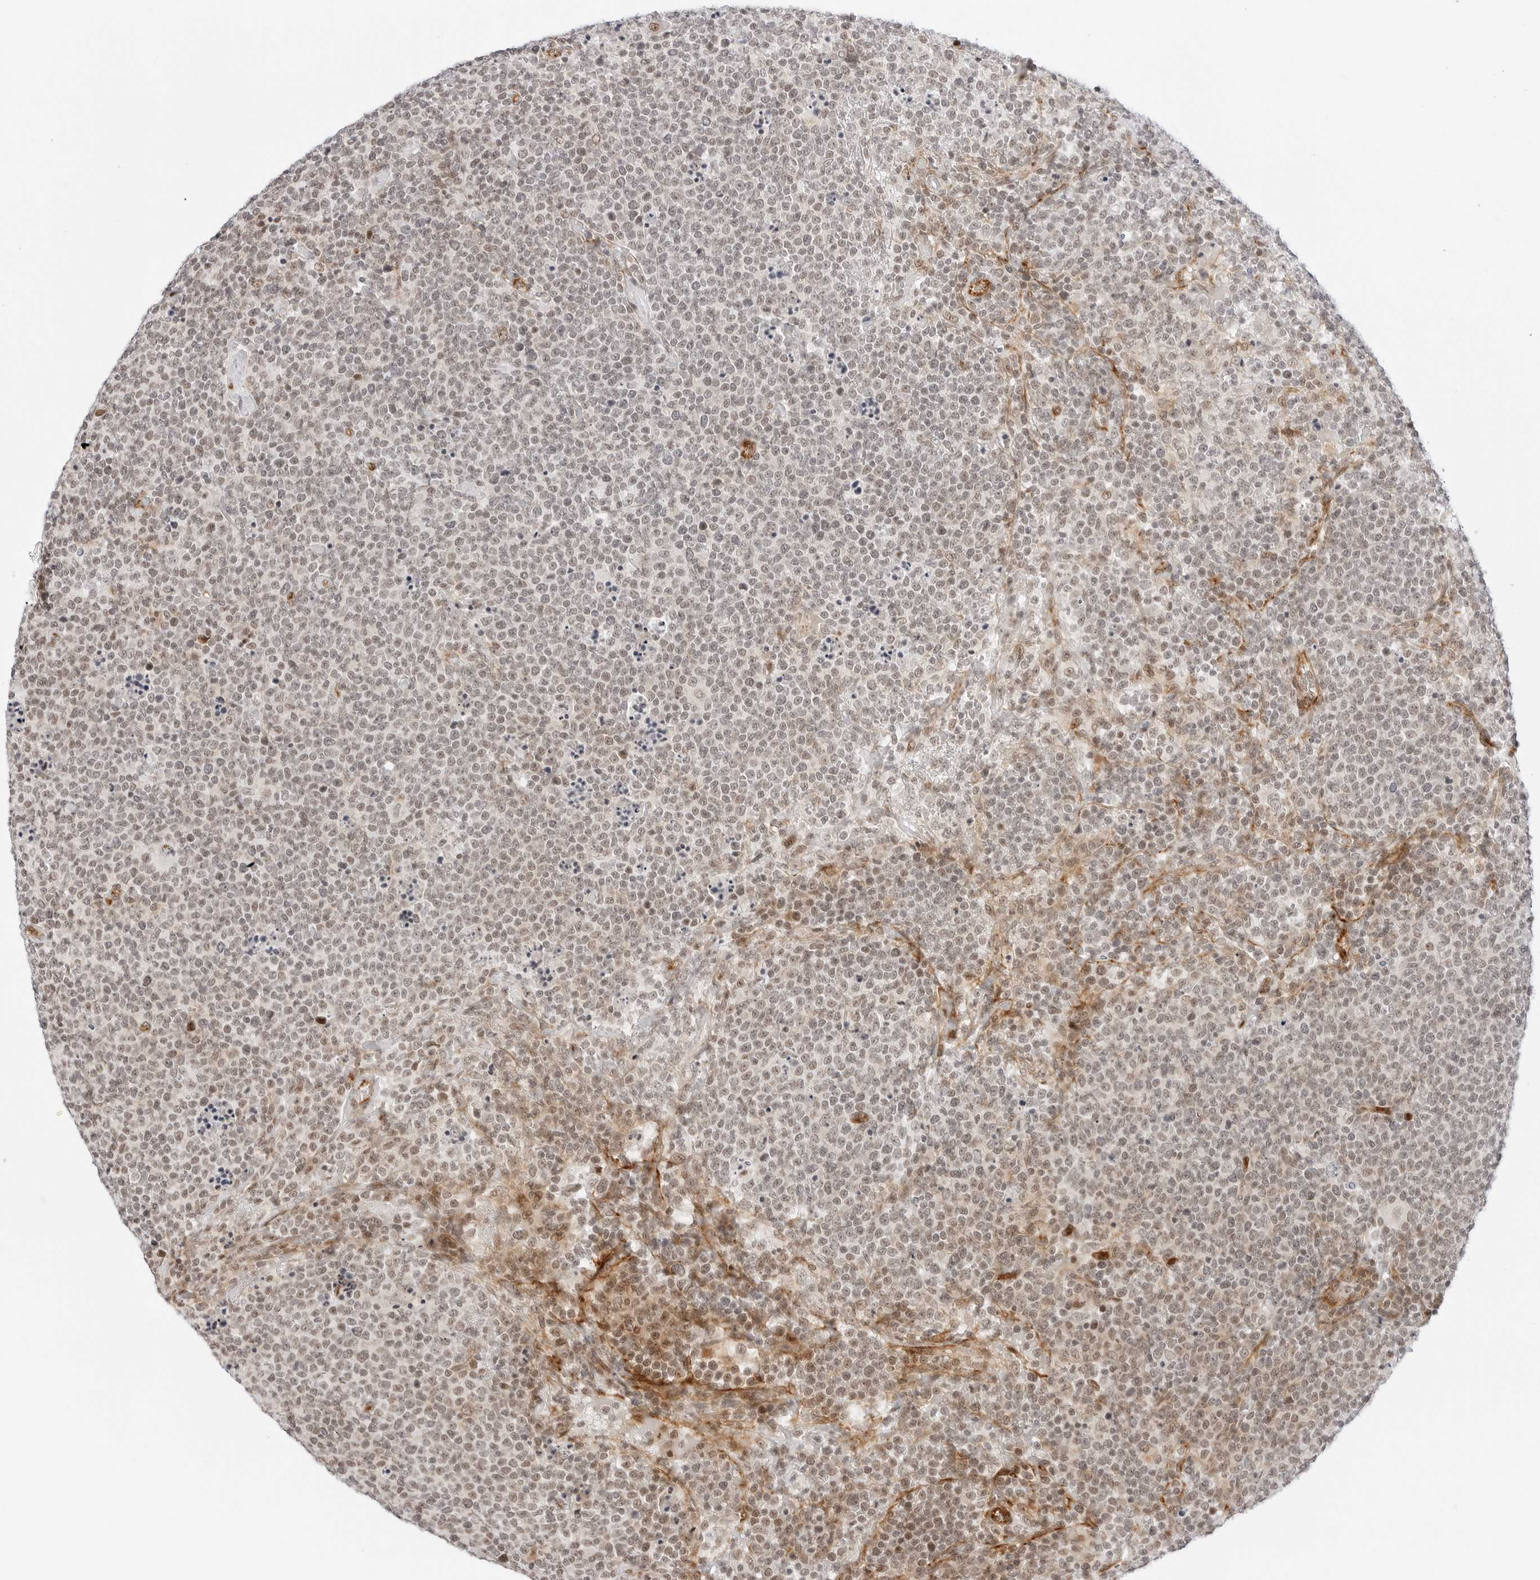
{"staining": {"intensity": "weak", "quantity": "25%-75%", "location": "nuclear"}, "tissue": "lymphoma", "cell_type": "Tumor cells", "image_type": "cancer", "snomed": [{"axis": "morphology", "description": "Malignant lymphoma, non-Hodgkin's type, High grade"}, {"axis": "topography", "description": "Lymph node"}], "caption": "A brown stain labels weak nuclear staining of a protein in high-grade malignant lymphoma, non-Hodgkin's type tumor cells.", "gene": "ZNF613", "patient": {"sex": "male", "age": 61}}